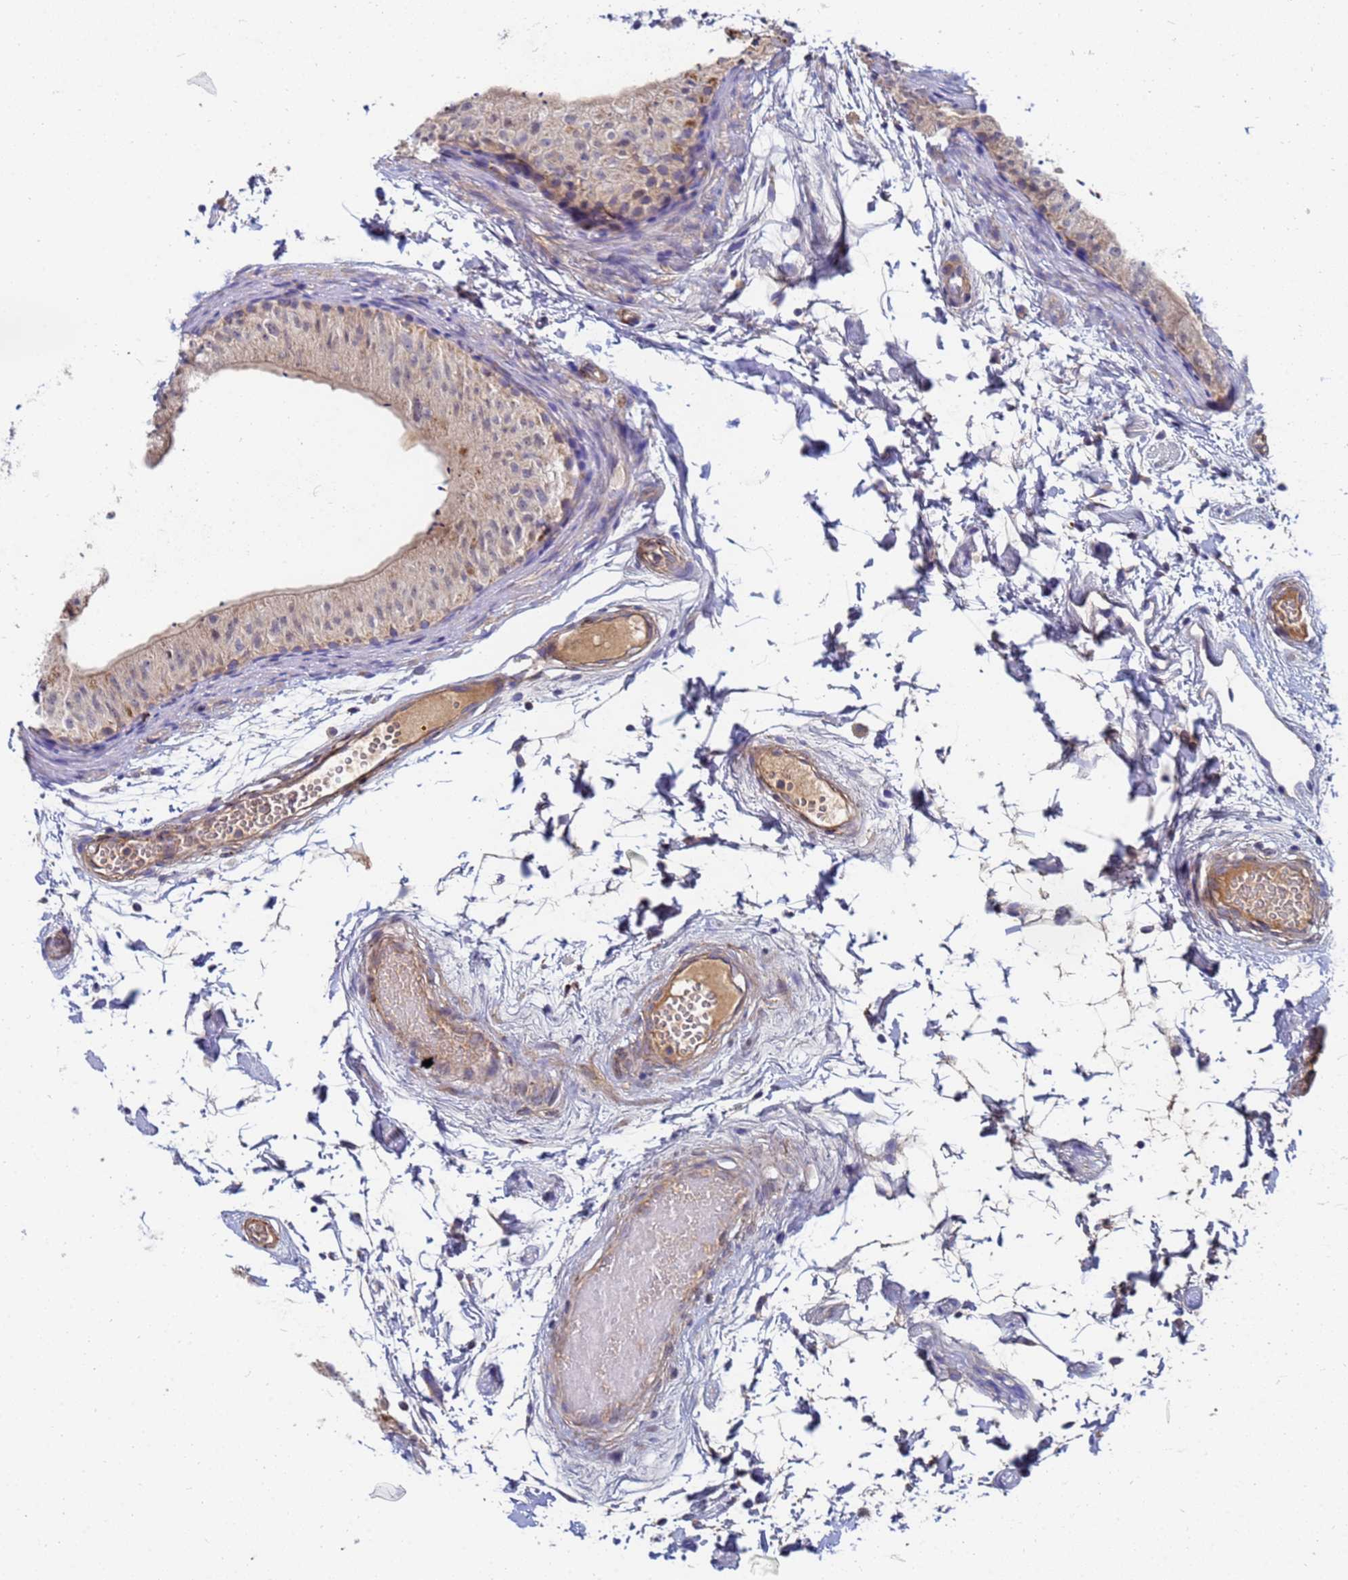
{"staining": {"intensity": "weak", "quantity": "<25%", "location": "cytoplasmic/membranous"}, "tissue": "epididymis", "cell_type": "Glandular cells", "image_type": "normal", "snomed": [{"axis": "morphology", "description": "Normal tissue, NOS"}, {"axis": "topography", "description": "Epididymis"}], "caption": "IHC photomicrograph of unremarkable epididymis: epididymis stained with DAB (3,3'-diaminobenzidine) exhibits no significant protein expression in glandular cells.", "gene": "C5orf34", "patient": {"sex": "male", "age": 50}}